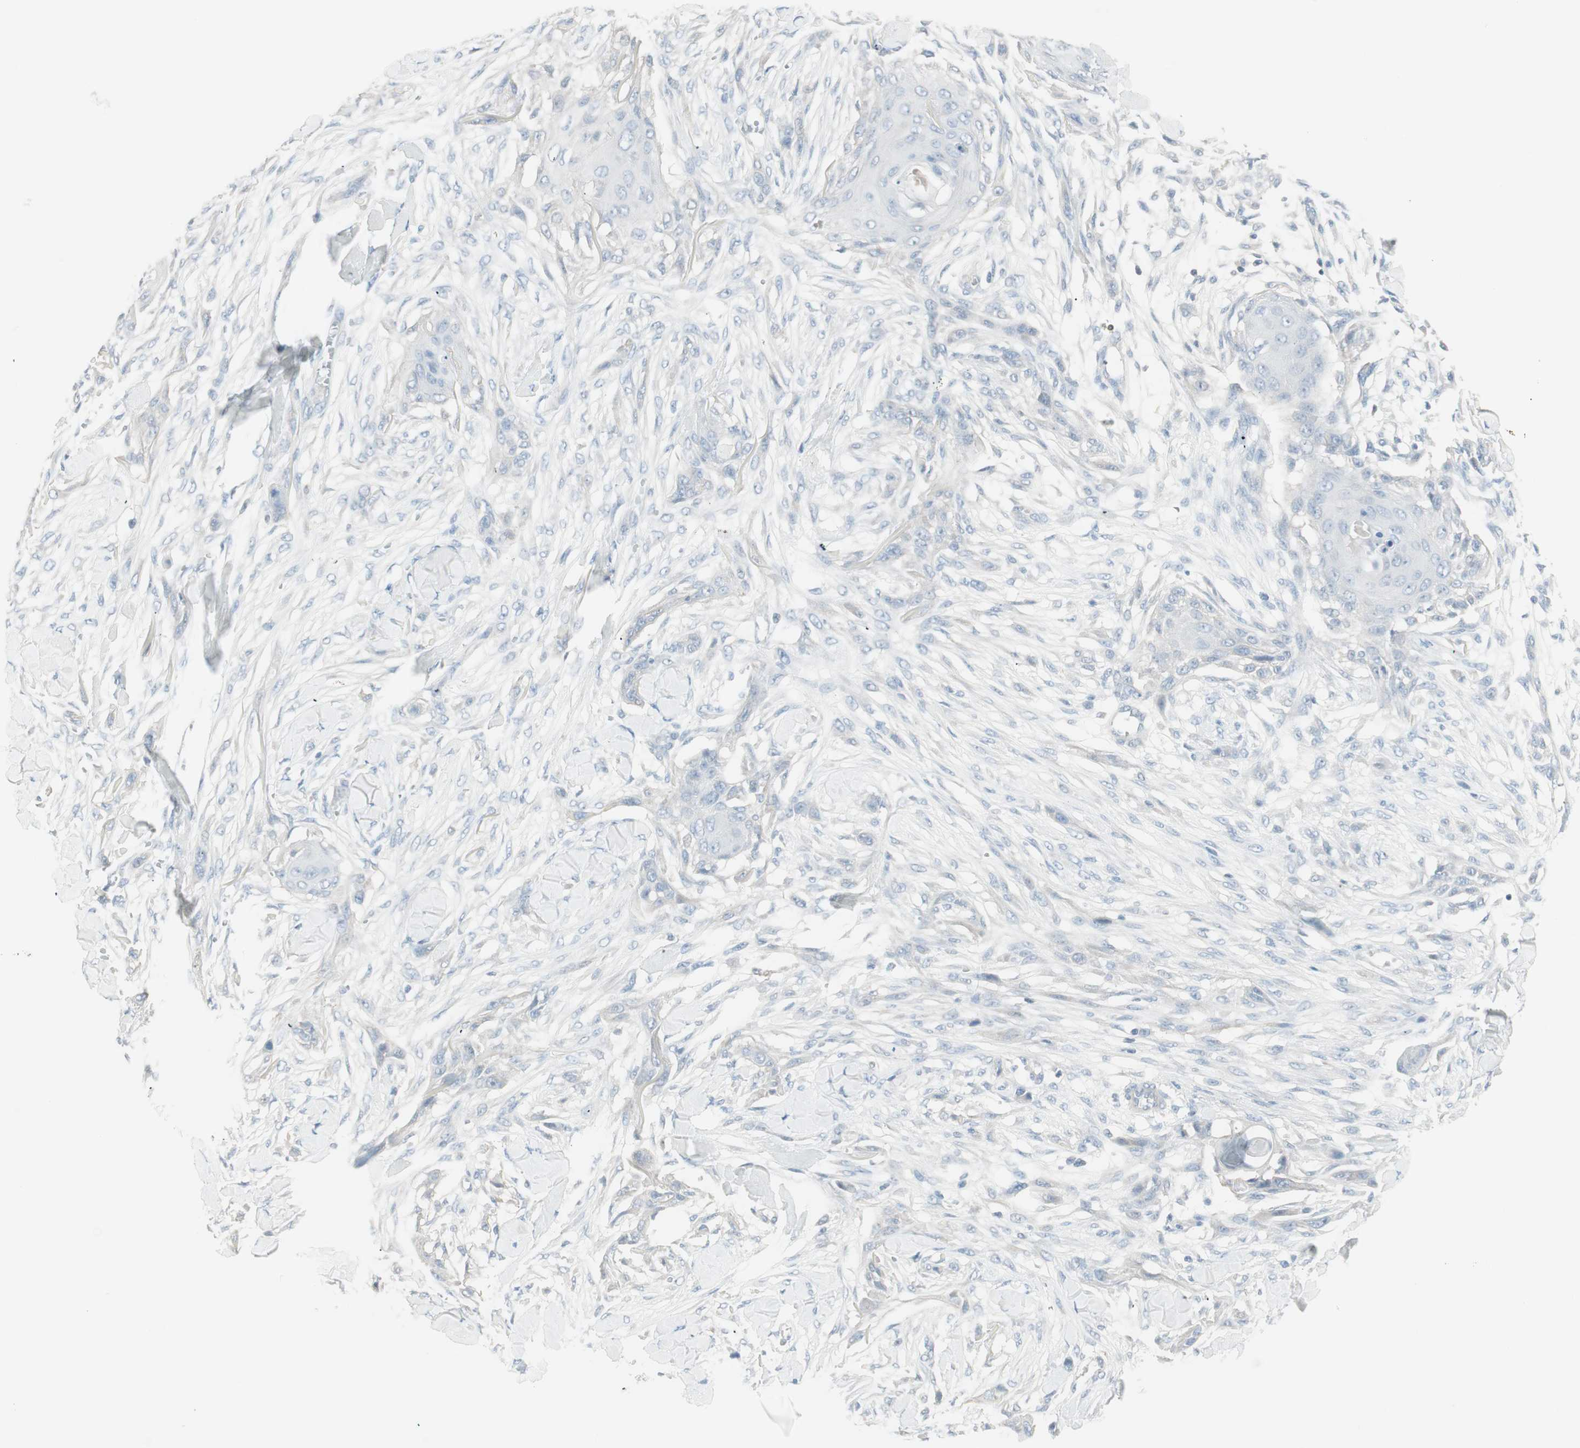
{"staining": {"intensity": "negative", "quantity": "none", "location": "none"}, "tissue": "skin cancer", "cell_type": "Tumor cells", "image_type": "cancer", "snomed": [{"axis": "morphology", "description": "Squamous cell carcinoma, NOS"}, {"axis": "topography", "description": "Skin"}], "caption": "This is an IHC histopathology image of human skin squamous cell carcinoma. There is no staining in tumor cells.", "gene": "ITLN2", "patient": {"sex": "female", "age": 59}}